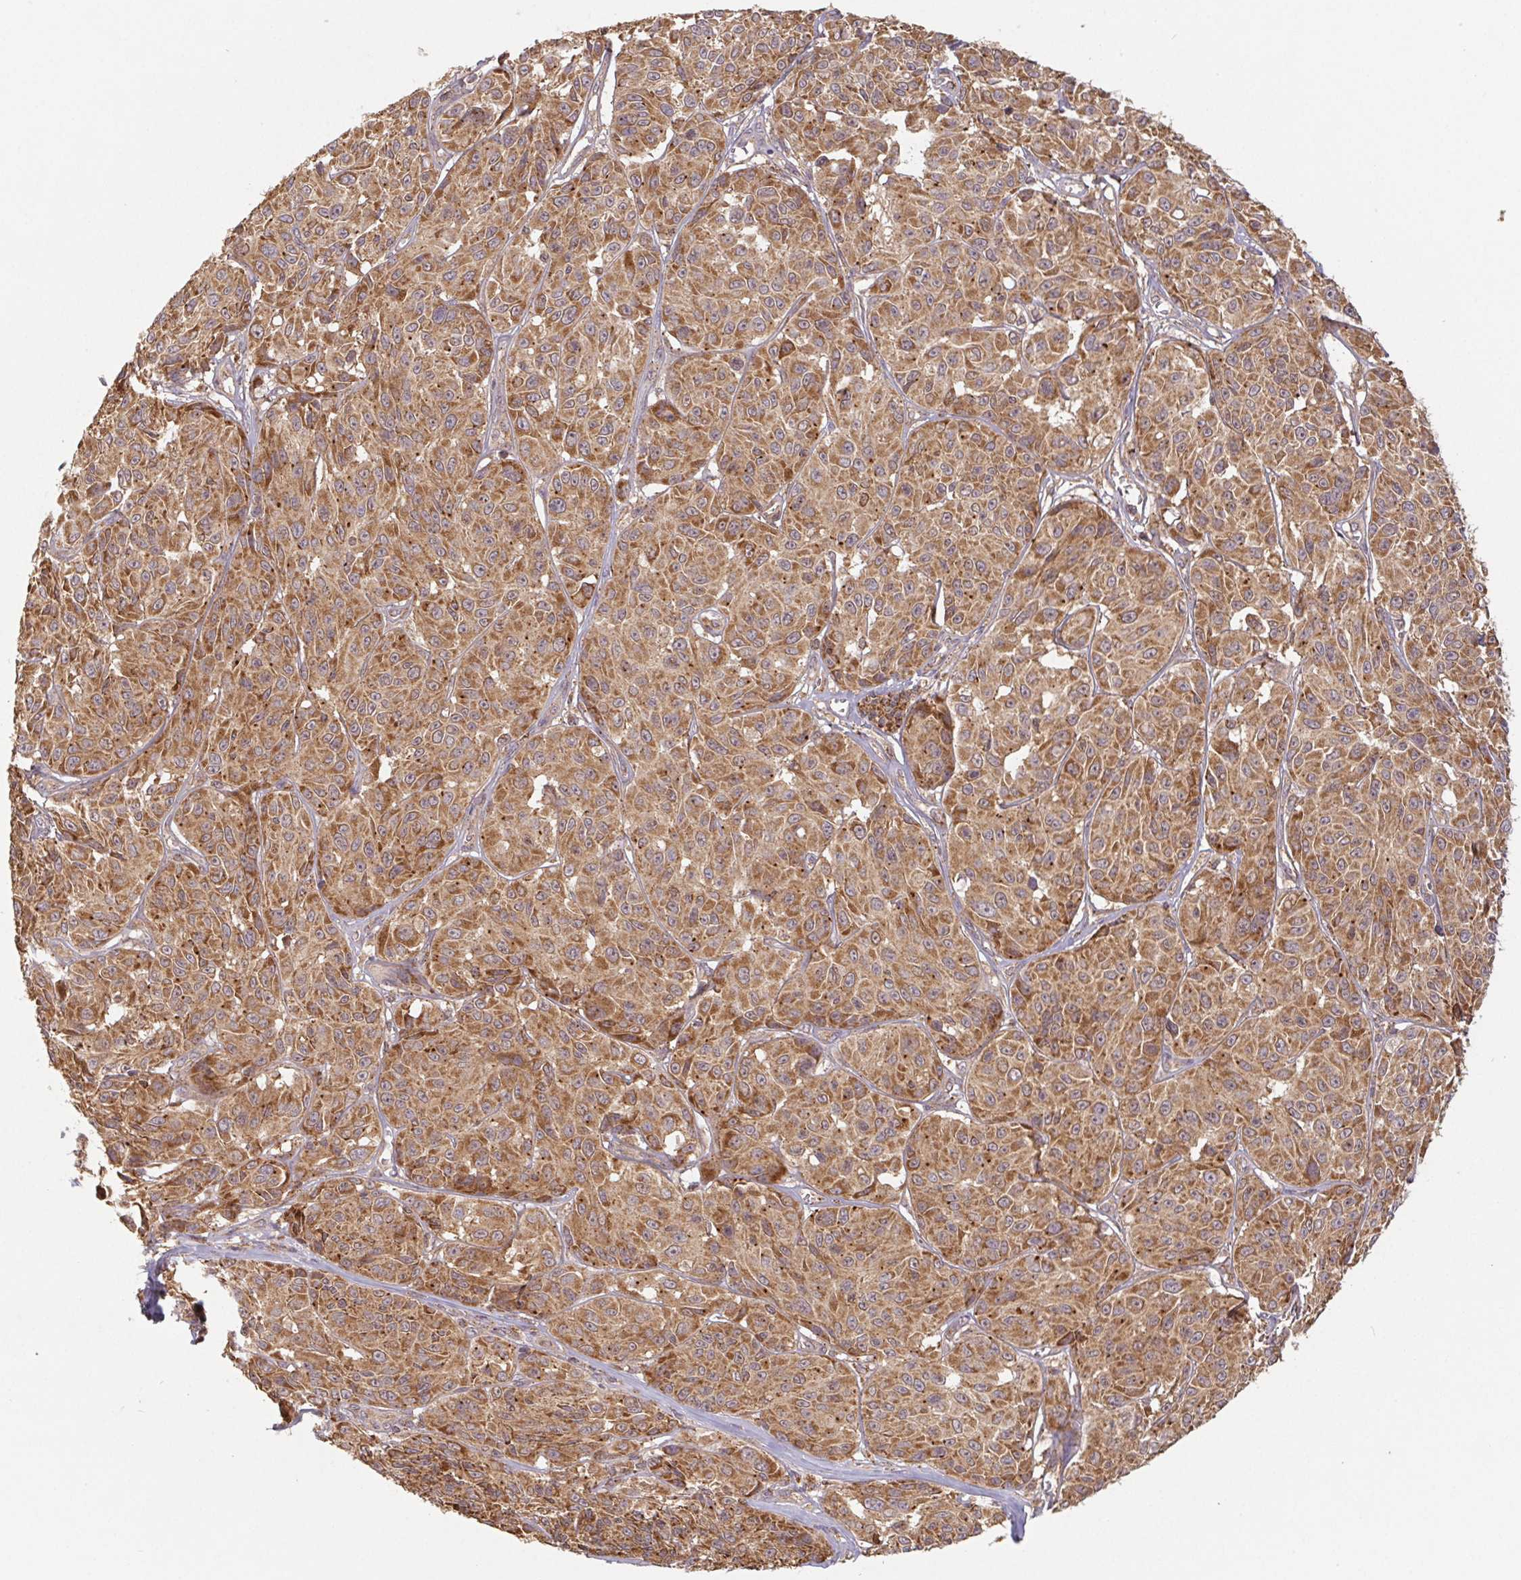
{"staining": {"intensity": "moderate", "quantity": ">75%", "location": "cytoplasmic/membranous"}, "tissue": "melanoma", "cell_type": "Tumor cells", "image_type": "cancer", "snomed": [{"axis": "morphology", "description": "Malignant melanoma, NOS"}, {"axis": "topography", "description": "Skin"}], "caption": "Brown immunohistochemical staining in human melanoma reveals moderate cytoplasmic/membranous positivity in about >75% of tumor cells.", "gene": "MTHFD1", "patient": {"sex": "male", "age": 91}}